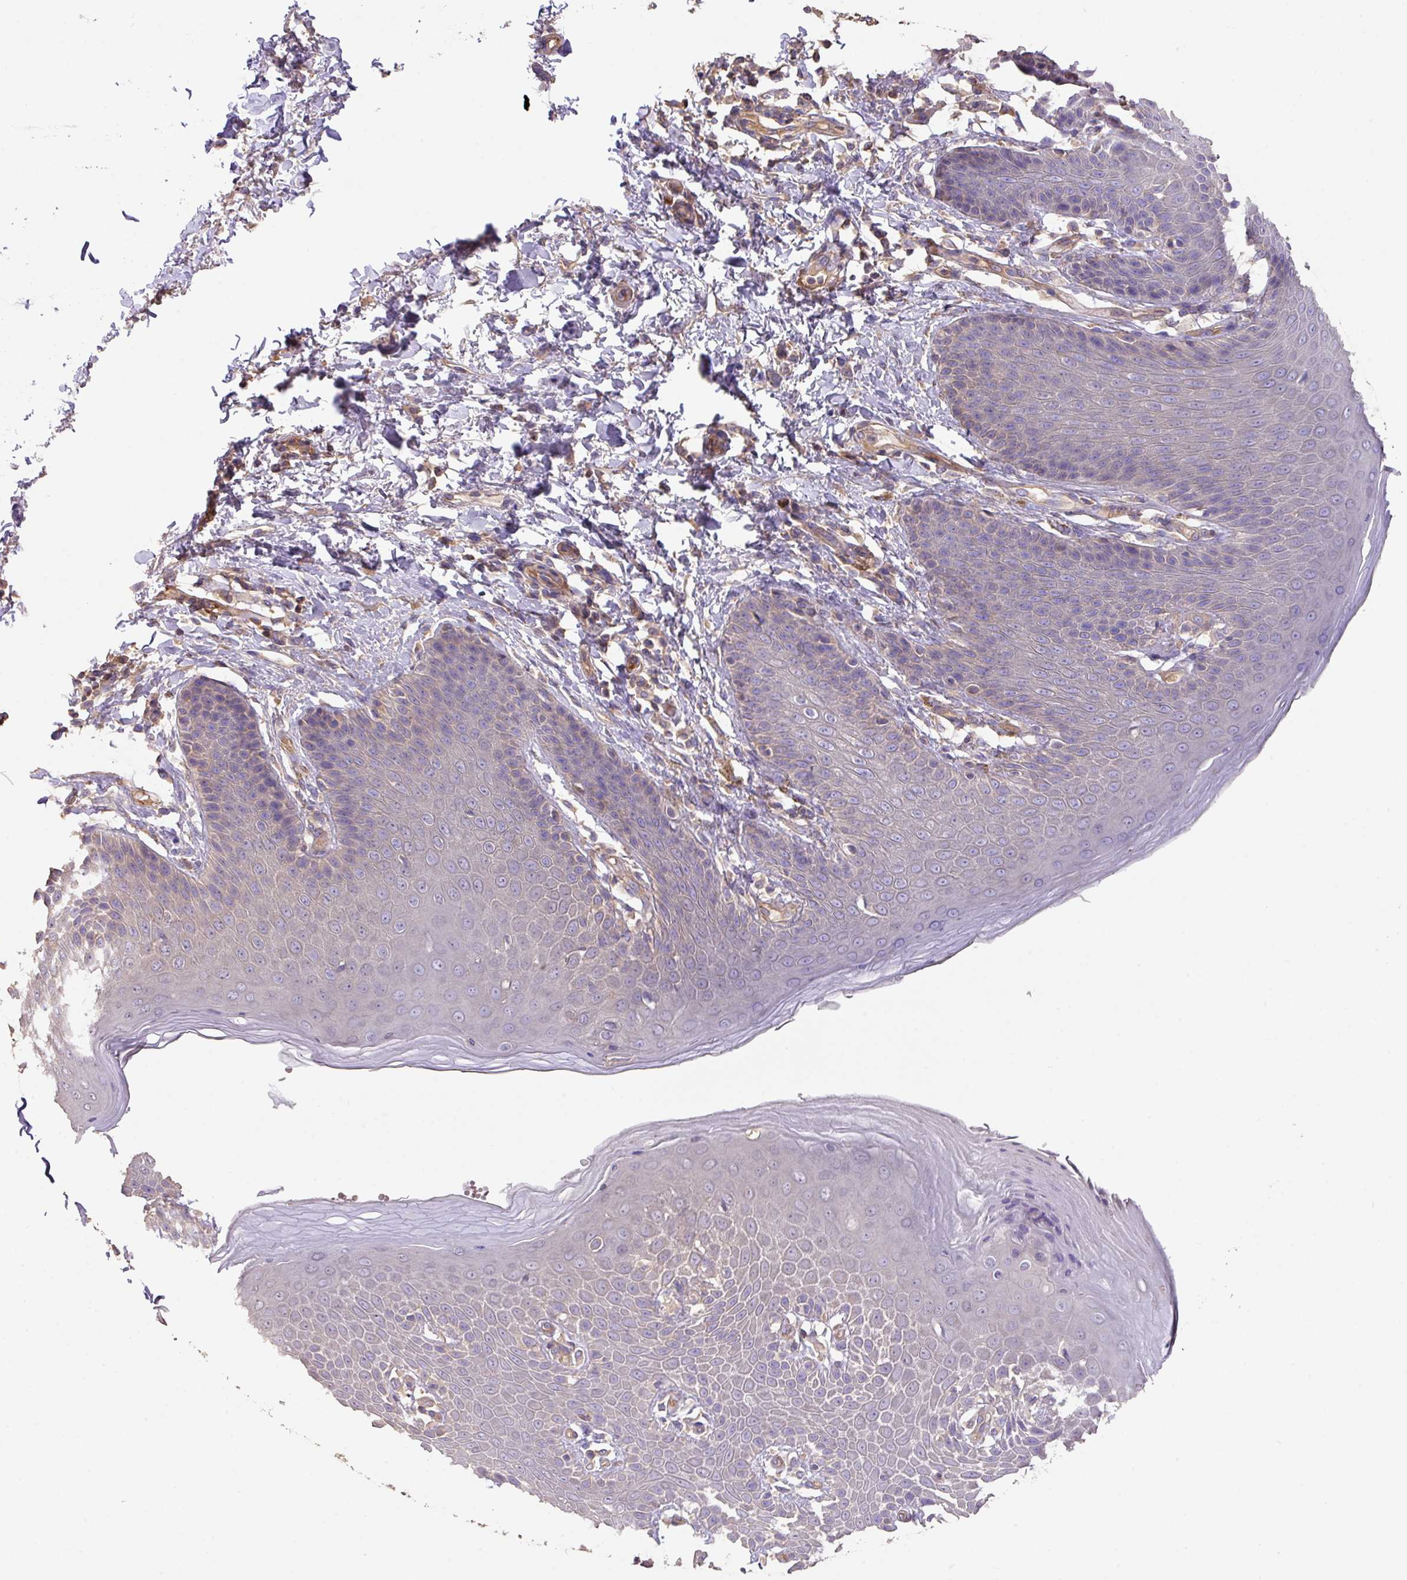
{"staining": {"intensity": "weak", "quantity": "<25%", "location": "cytoplasmic/membranous"}, "tissue": "skin", "cell_type": "Epidermal cells", "image_type": "normal", "snomed": [{"axis": "morphology", "description": "Normal tissue, NOS"}, {"axis": "topography", "description": "Peripheral nerve tissue"}], "caption": "DAB immunohistochemical staining of normal human skin shows no significant expression in epidermal cells. The staining is performed using DAB (3,3'-diaminobenzidine) brown chromogen with nuclei counter-stained in using hematoxylin.", "gene": "CALML4", "patient": {"sex": "male", "age": 51}}